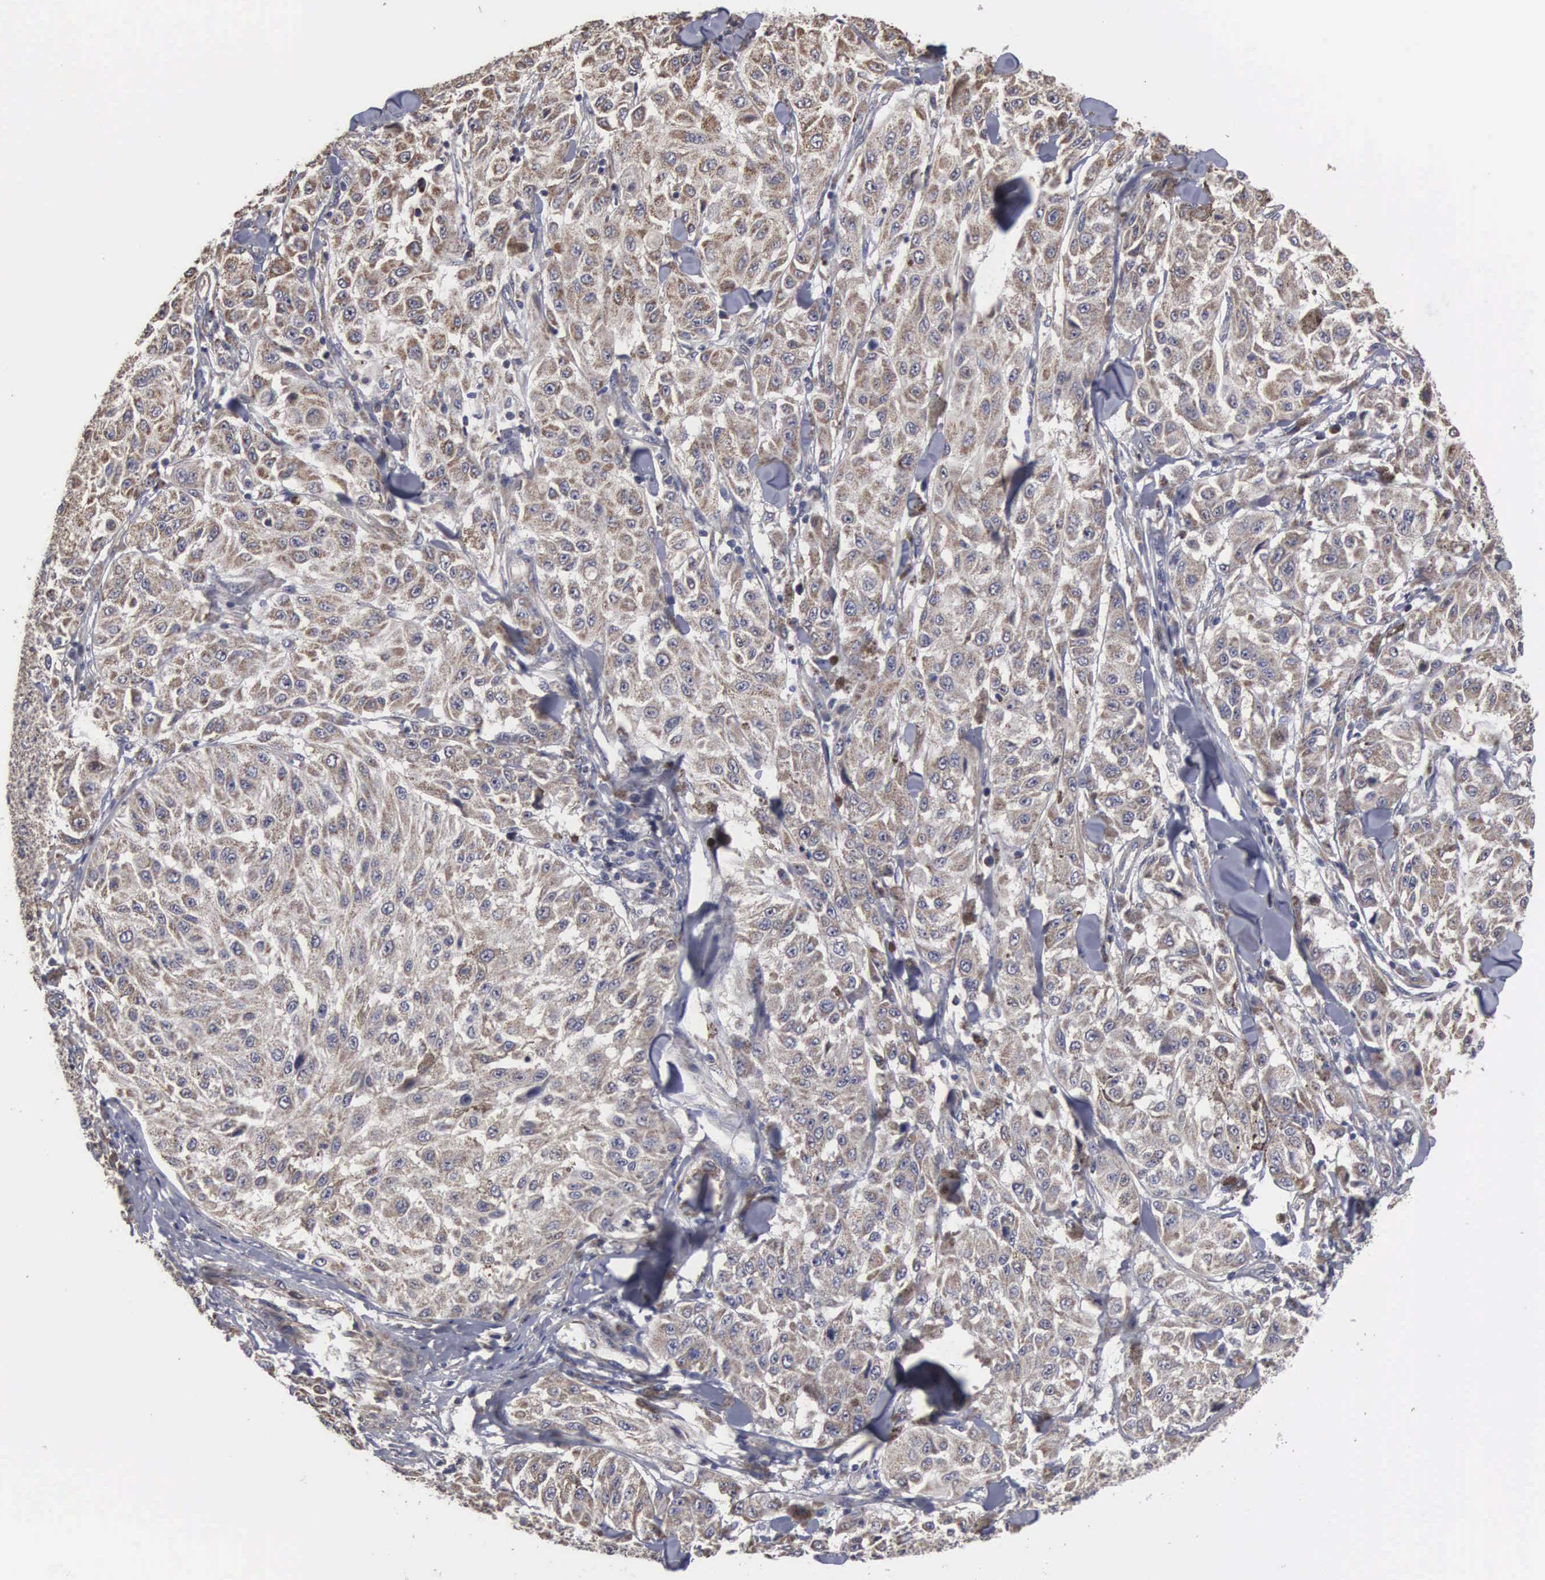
{"staining": {"intensity": "weak", "quantity": "<25%", "location": "nuclear"}, "tissue": "melanoma", "cell_type": "Tumor cells", "image_type": "cancer", "snomed": [{"axis": "morphology", "description": "Malignant melanoma, NOS"}, {"axis": "topography", "description": "Skin"}], "caption": "Human malignant melanoma stained for a protein using immunohistochemistry (IHC) displays no staining in tumor cells.", "gene": "NGDN", "patient": {"sex": "female", "age": 64}}